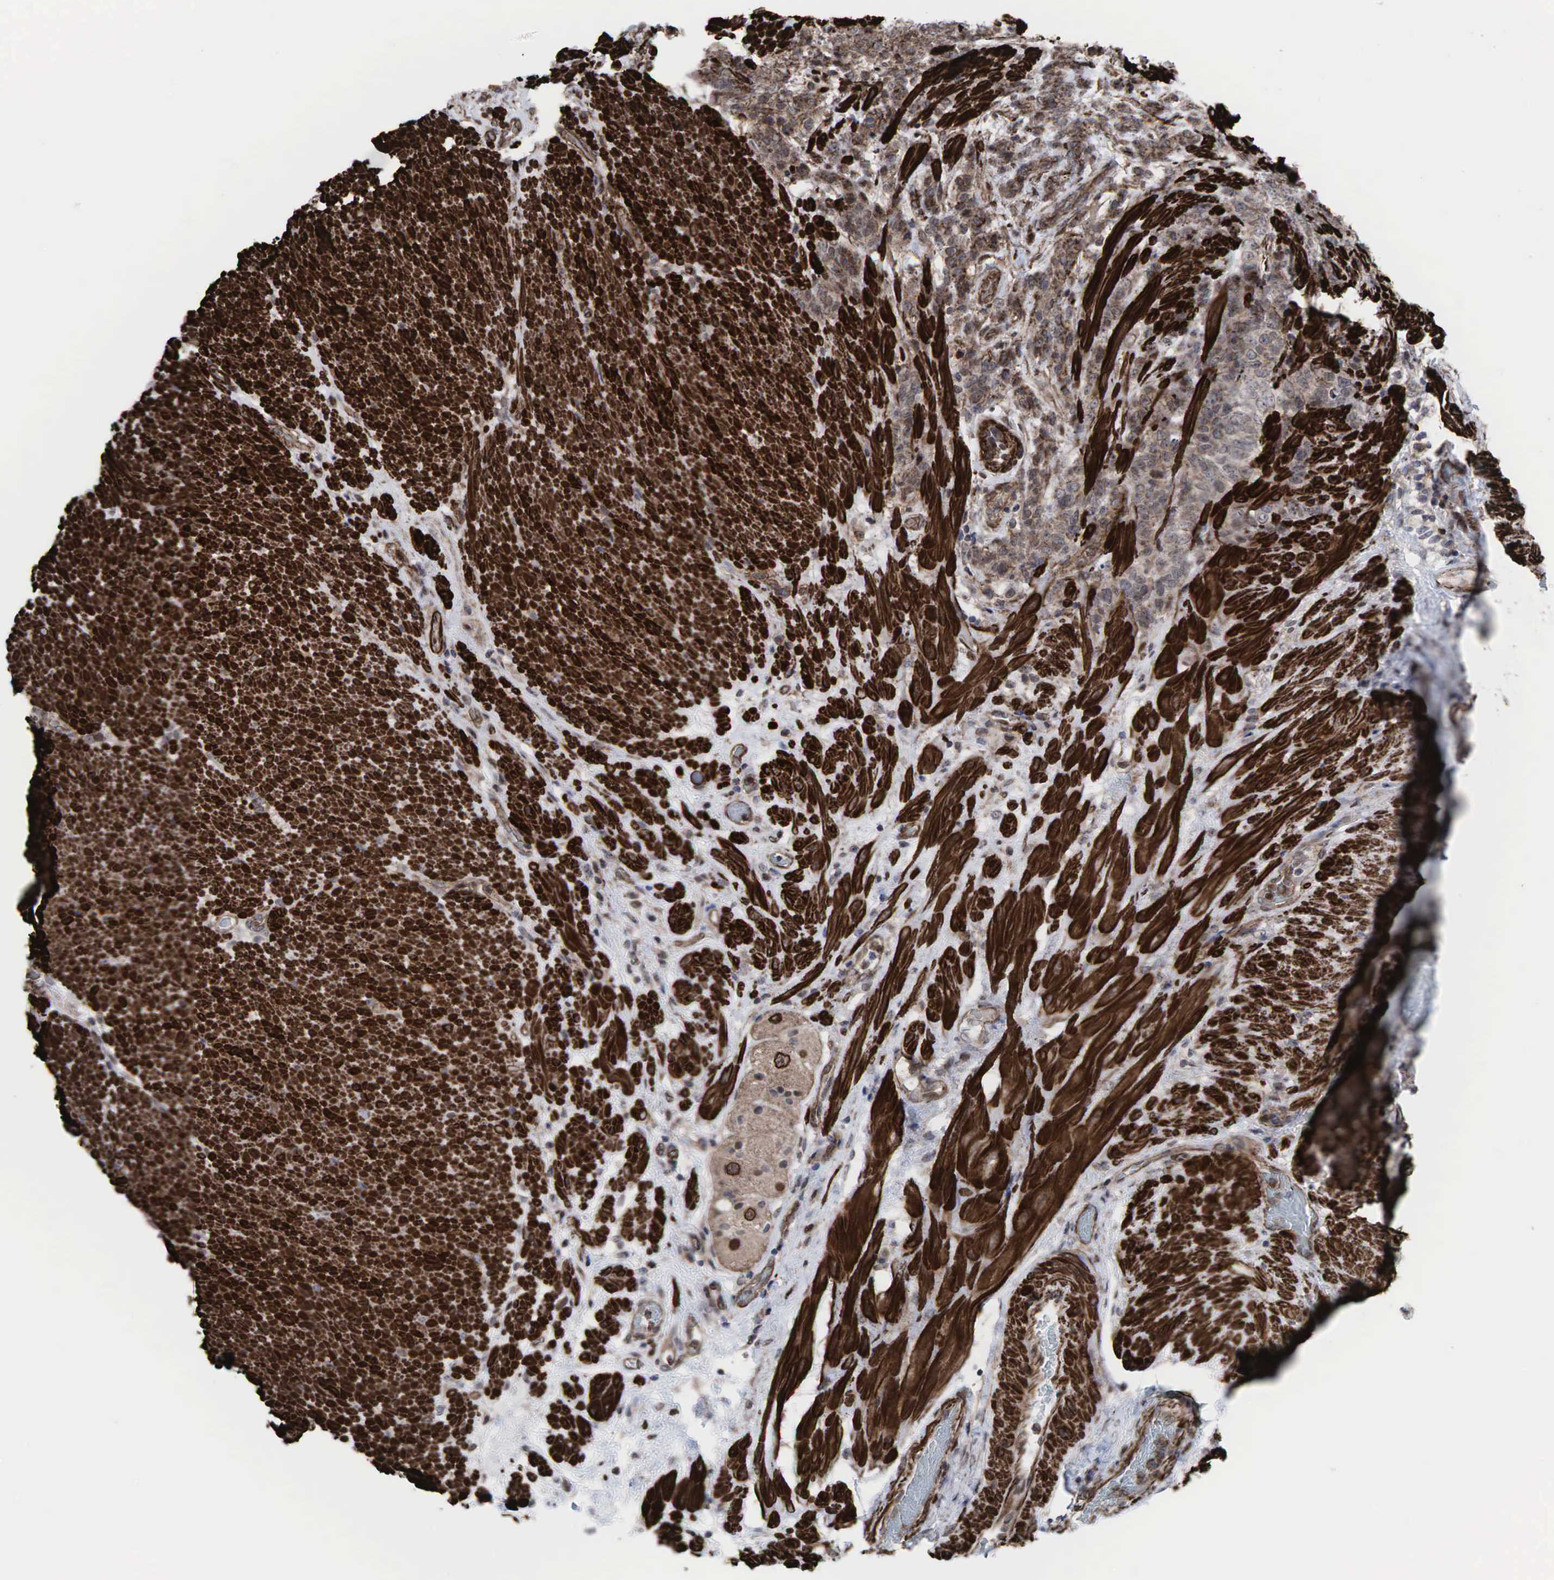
{"staining": {"intensity": "weak", "quantity": ">75%", "location": "cytoplasmic/membranous"}, "tissue": "stomach cancer", "cell_type": "Tumor cells", "image_type": "cancer", "snomed": [{"axis": "morphology", "description": "Adenocarcinoma, NOS"}, {"axis": "topography", "description": "Stomach, lower"}], "caption": "The histopathology image reveals a brown stain indicating the presence of a protein in the cytoplasmic/membranous of tumor cells in stomach cancer (adenocarcinoma).", "gene": "GPRASP1", "patient": {"sex": "male", "age": 88}}